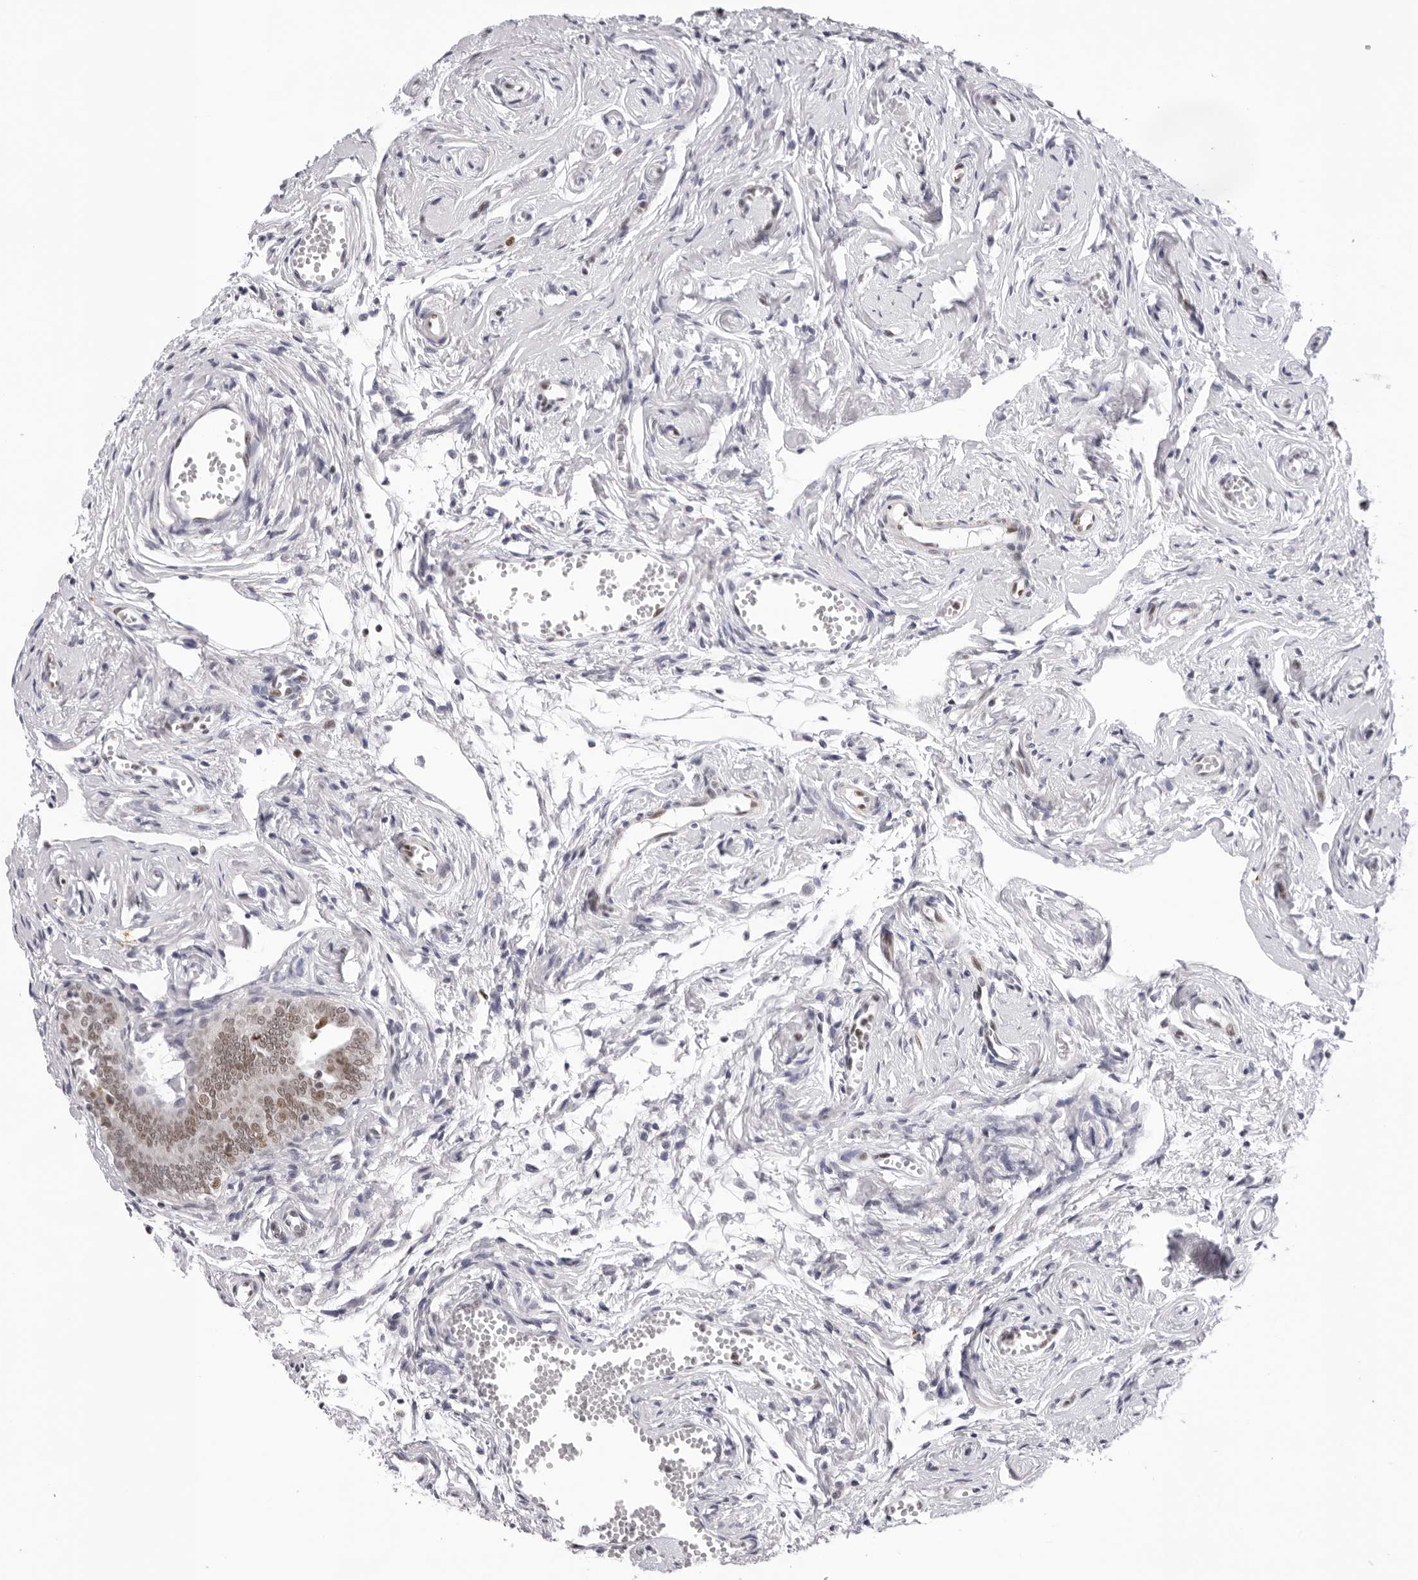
{"staining": {"intensity": "moderate", "quantity": ">75%", "location": "nuclear"}, "tissue": "fallopian tube", "cell_type": "Glandular cells", "image_type": "normal", "snomed": [{"axis": "morphology", "description": "Normal tissue, NOS"}, {"axis": "topography", "description": "Fallopian tube"}], "caption": "Immunohistochemical staining of benign fallopian tube shows moderate nuclear protein expression in about >75% of glandular cells.", "gene": "OGG1", "patient": {"sex": "female", "age": 71}}